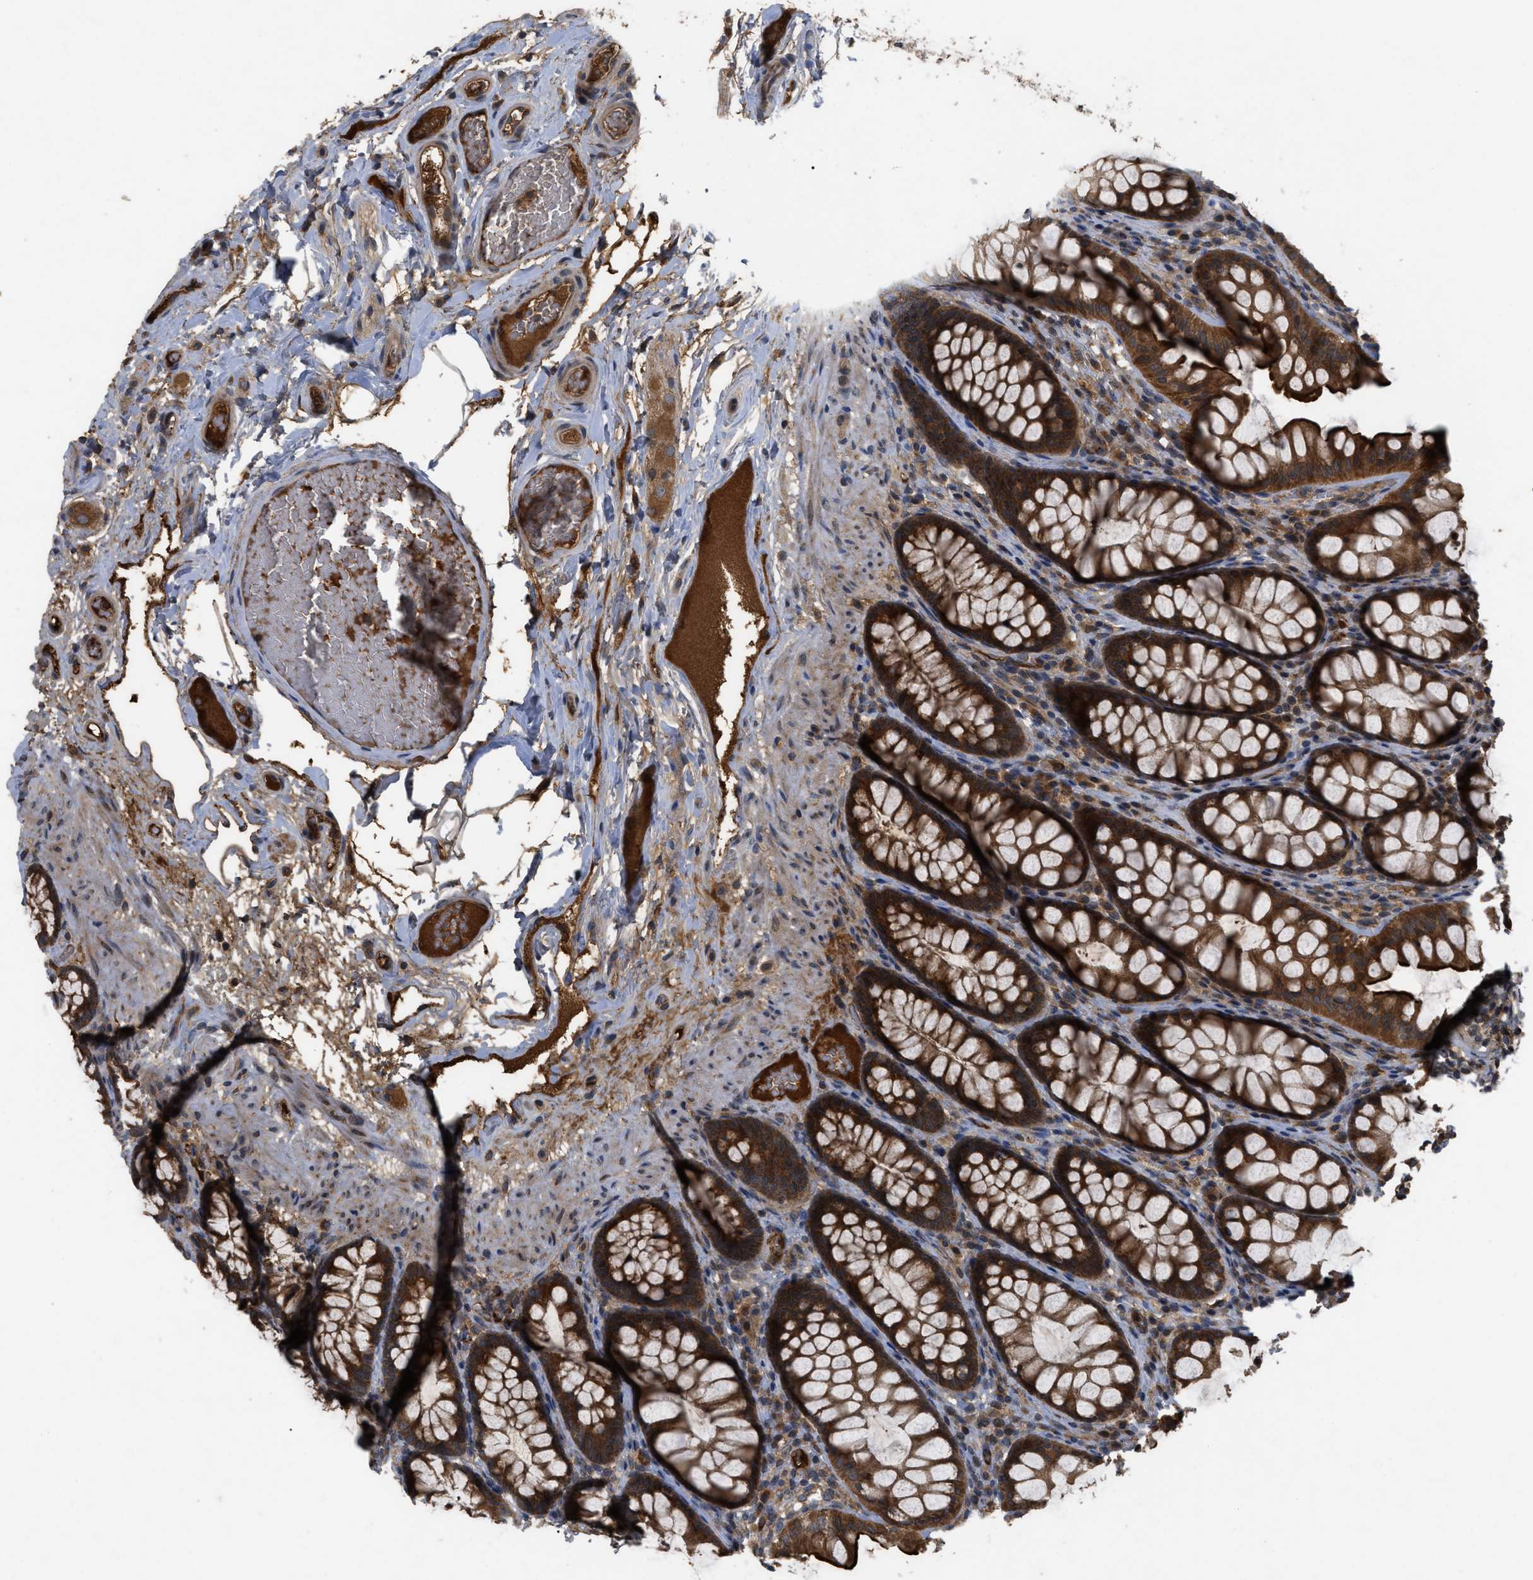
{"staining": {"intensity": "moderate", "quantity": ">75%", "location": "cytoplasmic/membranous"}, "tissue": "colon", "cell_type": "Endothelial cells", "image_type": "normal", "snomed": [{"axis": "morphology", "description": "Normal tissue, NOS"}, {"axis": "topography", "description": "Colon"}], "caption": "A brown stain shows moderate cytoplasmic/membranous positivity of a protein in endothelial cells of benign human colon. The protein of interest is stained brown, and the nuclei are stained in blue (DAB (3,3'-diaminobenzidine) IHC with brightfield microscopy, high magnification).", "gene": "RAB2A", "patient": {"sex": "female", "age": 55}}